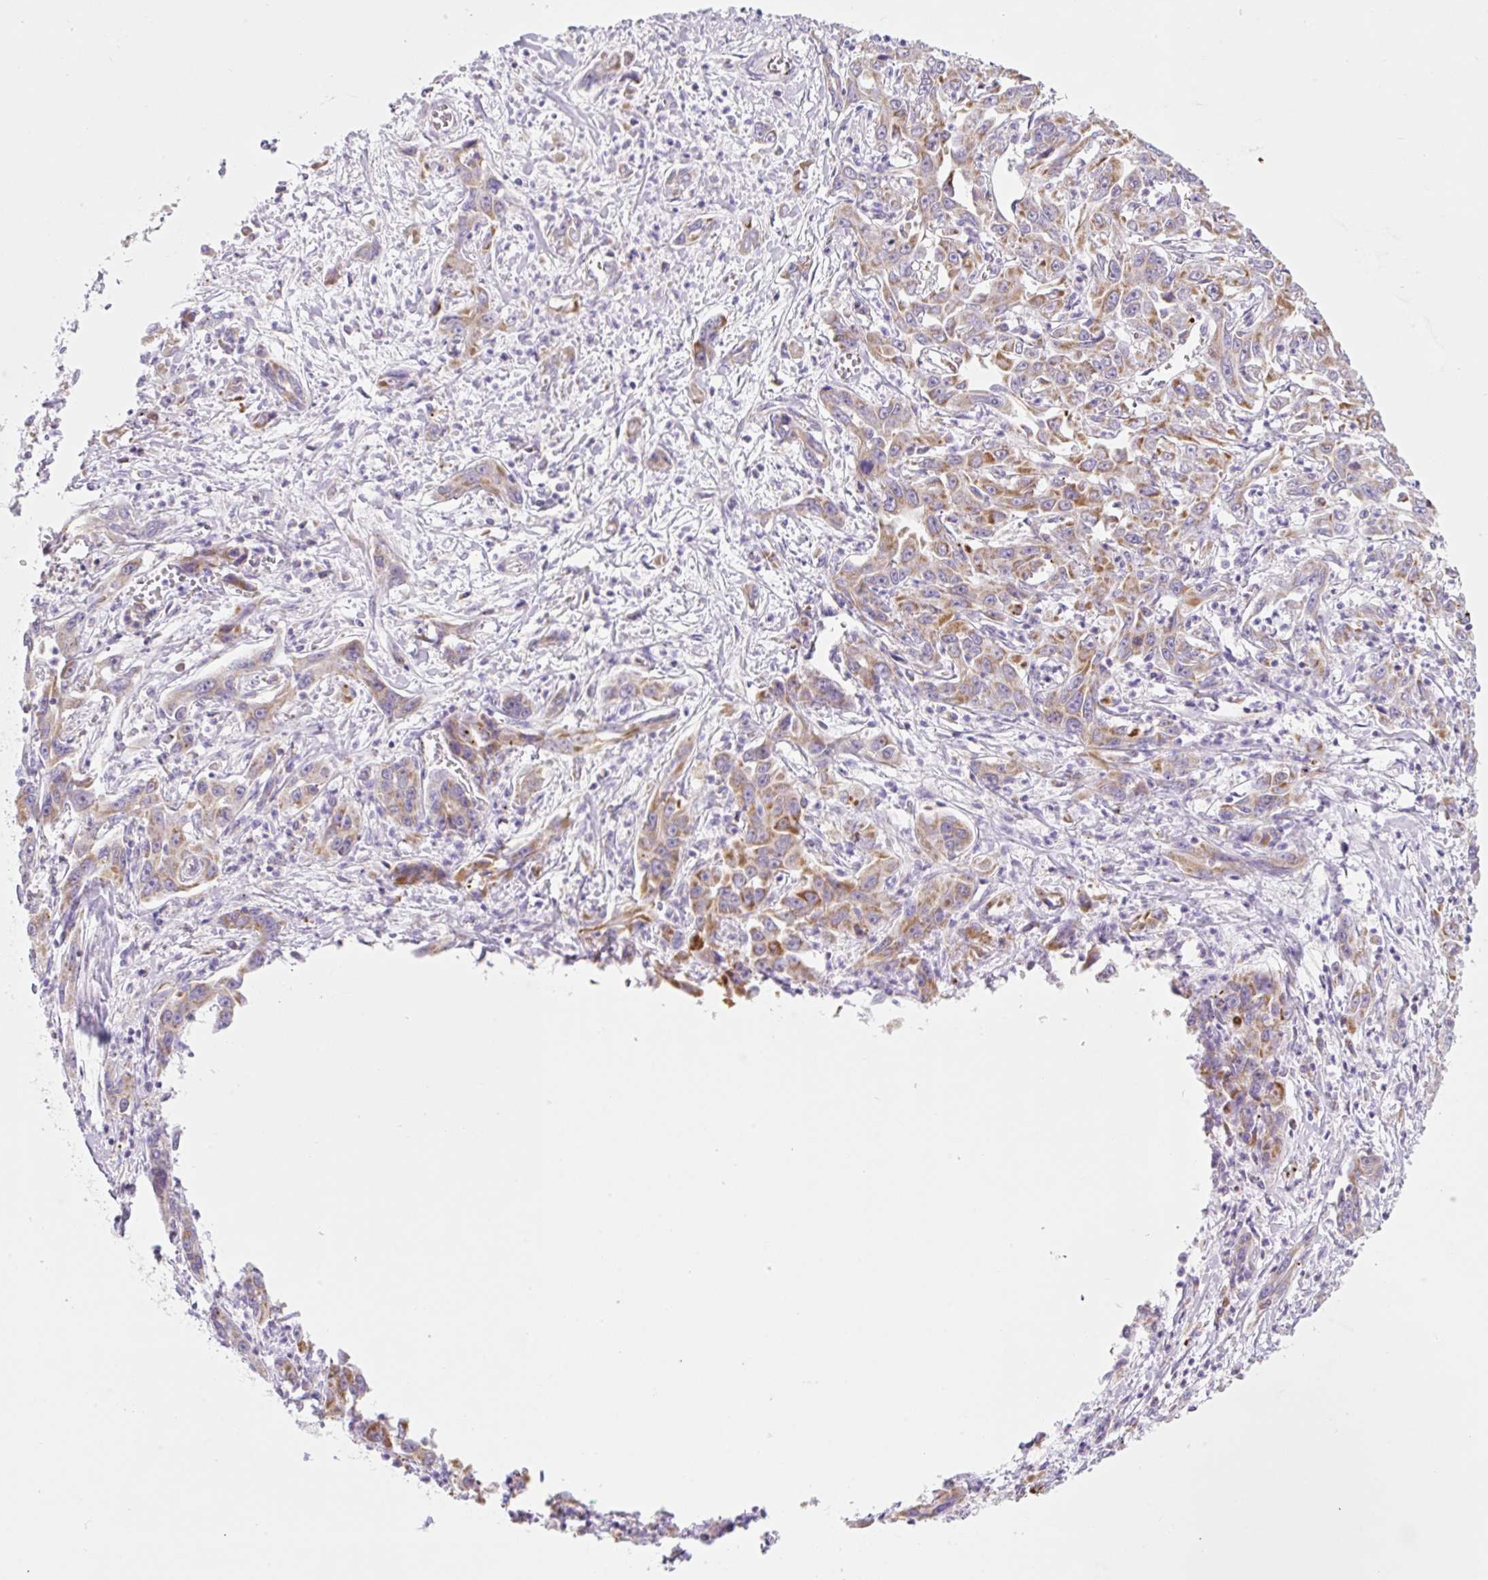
{"staining": {"intensity": "moderate", "quantity": "25%-75%", "location": "cytoplasmic/membranous"}, "tissue": "liver cancer", "cell_type": "Tumor cells", "image_type": "cancer", "snomed": [{"axis": "morphology", "description": "Carcinoma, Hepatocellular, NOS"}, {"axis": "topography", "description": "Liver"}], "caption": "This micrograph shows liver cancer stained with immunohistochemistry (IHC) to label a protein in brown. The cytoplasmic/membranous of tumor cells show moderate positivity for the protein. Nuclei are counter-stained blue.", "gene": "CLEC3A", "patient": {"sex": "male", "age": 63}}